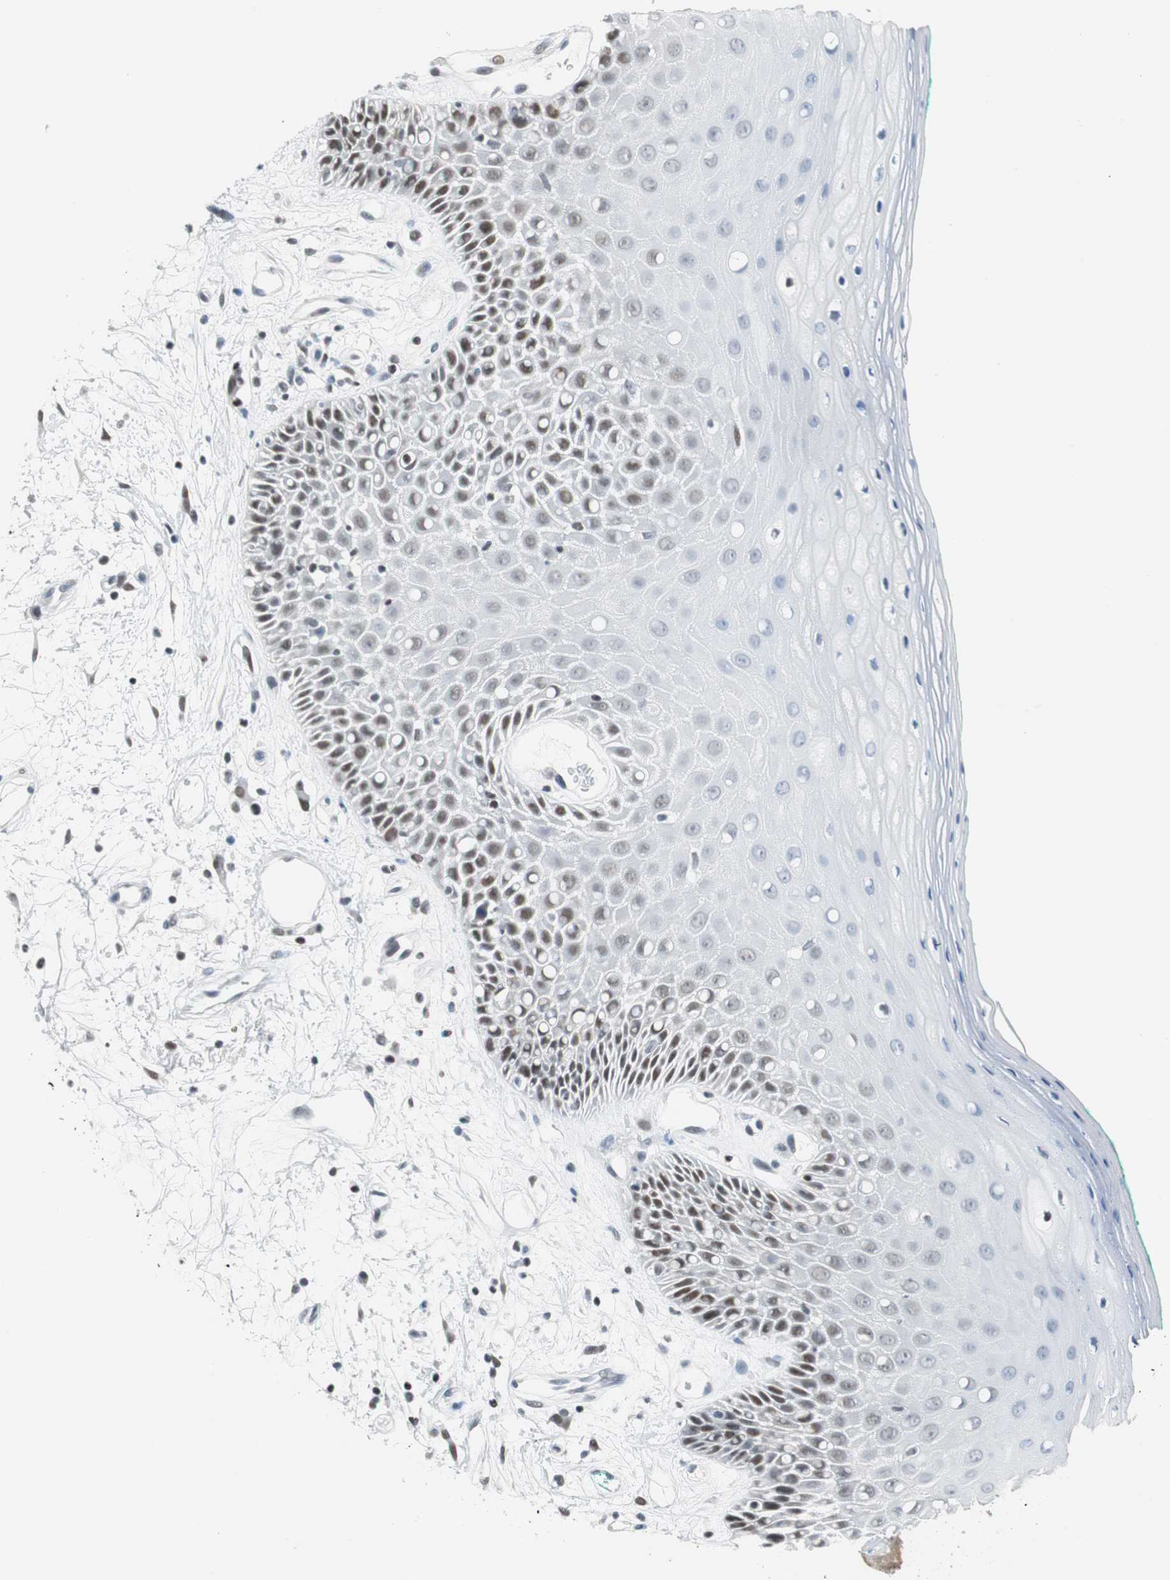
{"staining": {"intensity": "moderate", "quantity": "<25%", "location": "nuclear"}, "tissue": "oral mucosa", "cell_type": "Squamous epithelial cells", "image_type": "normal", "snomed": [{"axis": "morphology", "description": "Normal tissue, NOS"}, {"axis": "morphology", "description": "Squamous cell carcinoma, NOS"}, {"axis": "topography", "description": "Skeletal muscle"}, {"axis": "topography", "description": "Oral tissue"}, {"axis": "topography", "description": "Head-Neck"}], "caption": "The histopathology image shows staining of normal oral mucosa, revealing moderate nuclear protein staining (brown color) within squamous epithelial cells.", "gene": "HDAC3", "patient": {"sex": "female", "age": 84}}